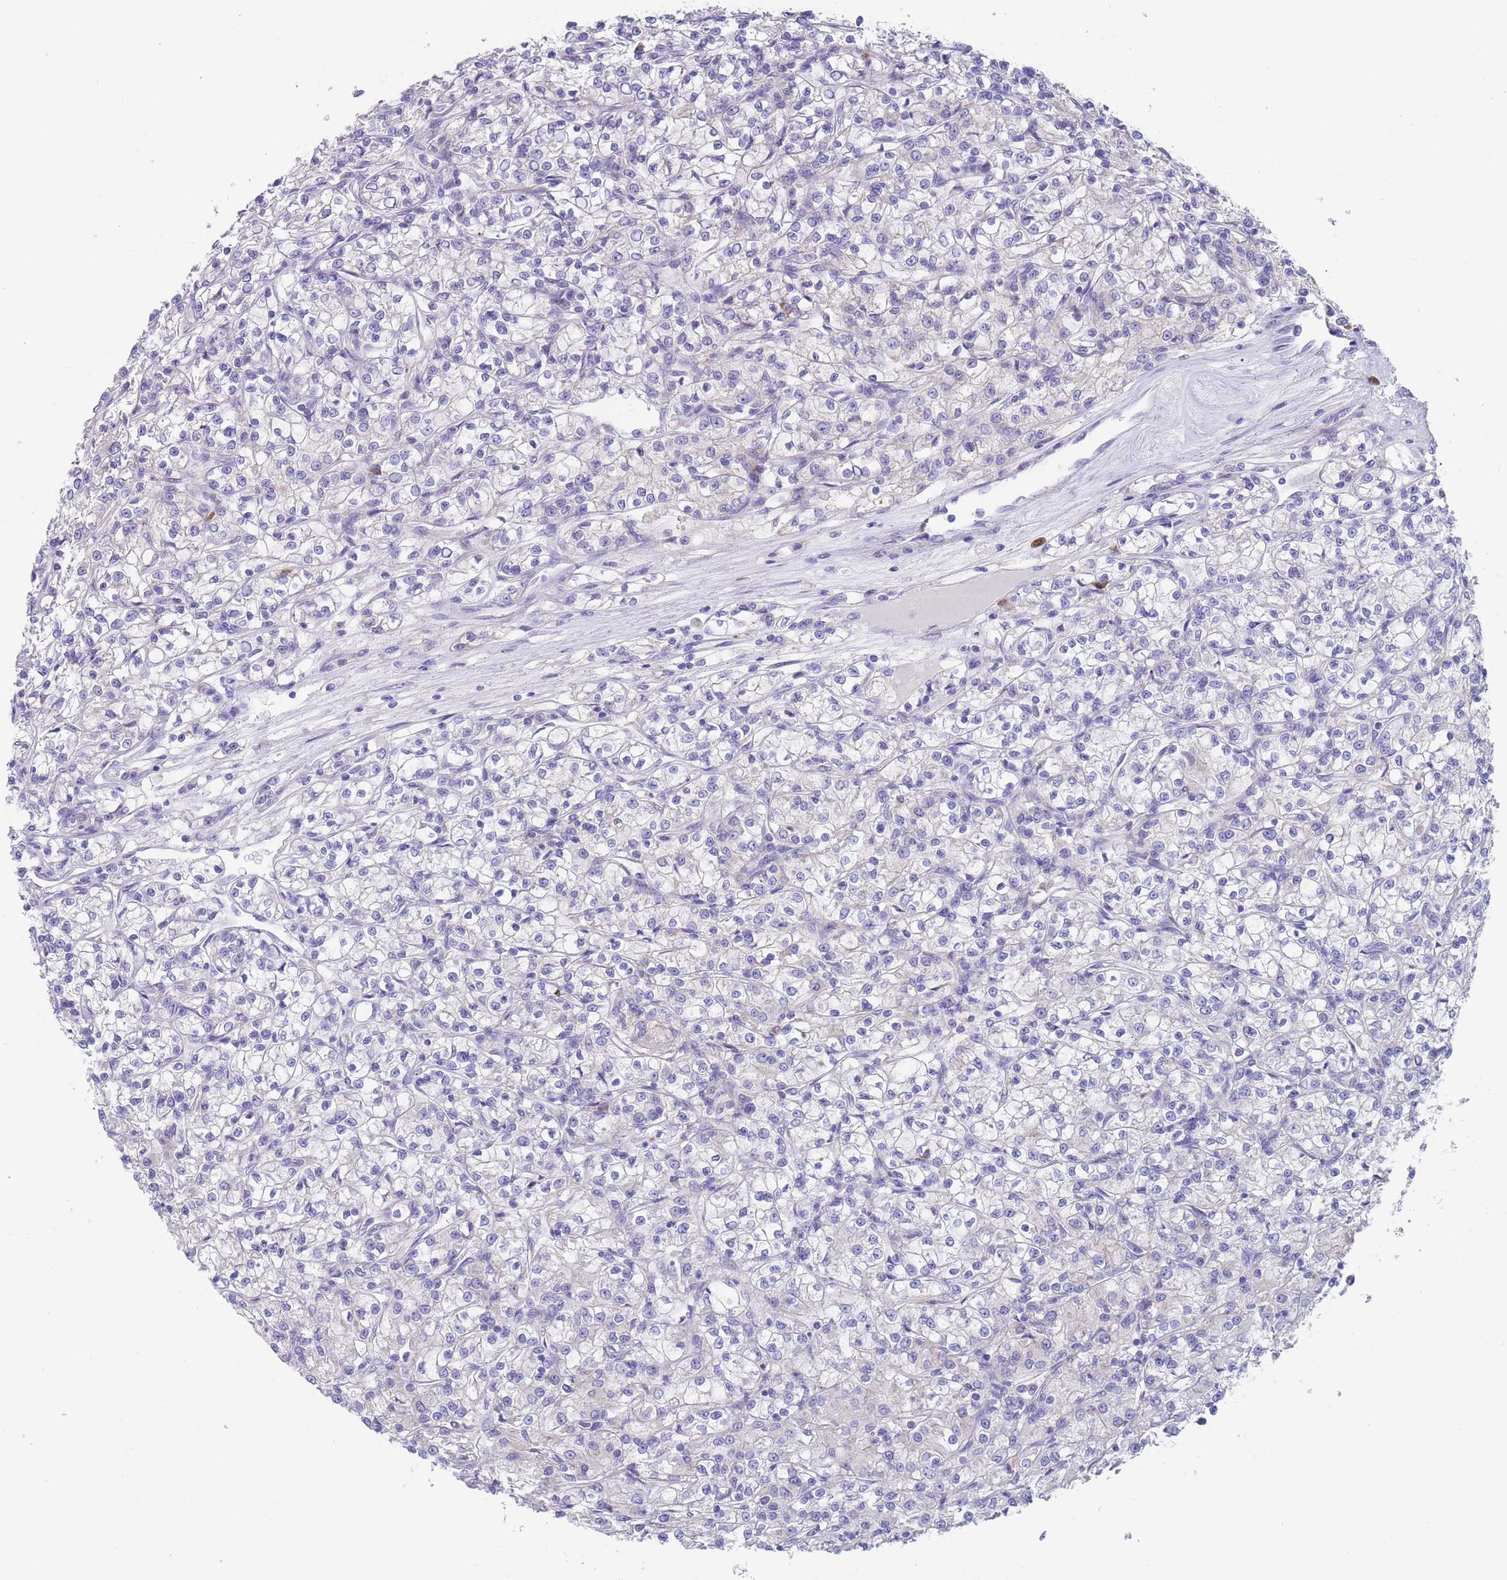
{"staining": {"intensity": "negative", "quantity": "none", "location": "none"}, "tissue": "renal cancer", "cell_type": "Tumor cells", "image_type": "cancer", "snomed": [{"axis": "morphology", "description": "Adenocarcinoma, NOS"}, {"axis": "topography", "description": "Kidney"}], "caption": "Immunohistochemistry of human adenocarcinoma (renal) reveals no positivity in tumor cells. The staining is performed using DAB brown chromogen with nuclei counter-stained in using hematoxylin.", "gene": "TYW1", "patient": {"sex": "female", "age": 59}}